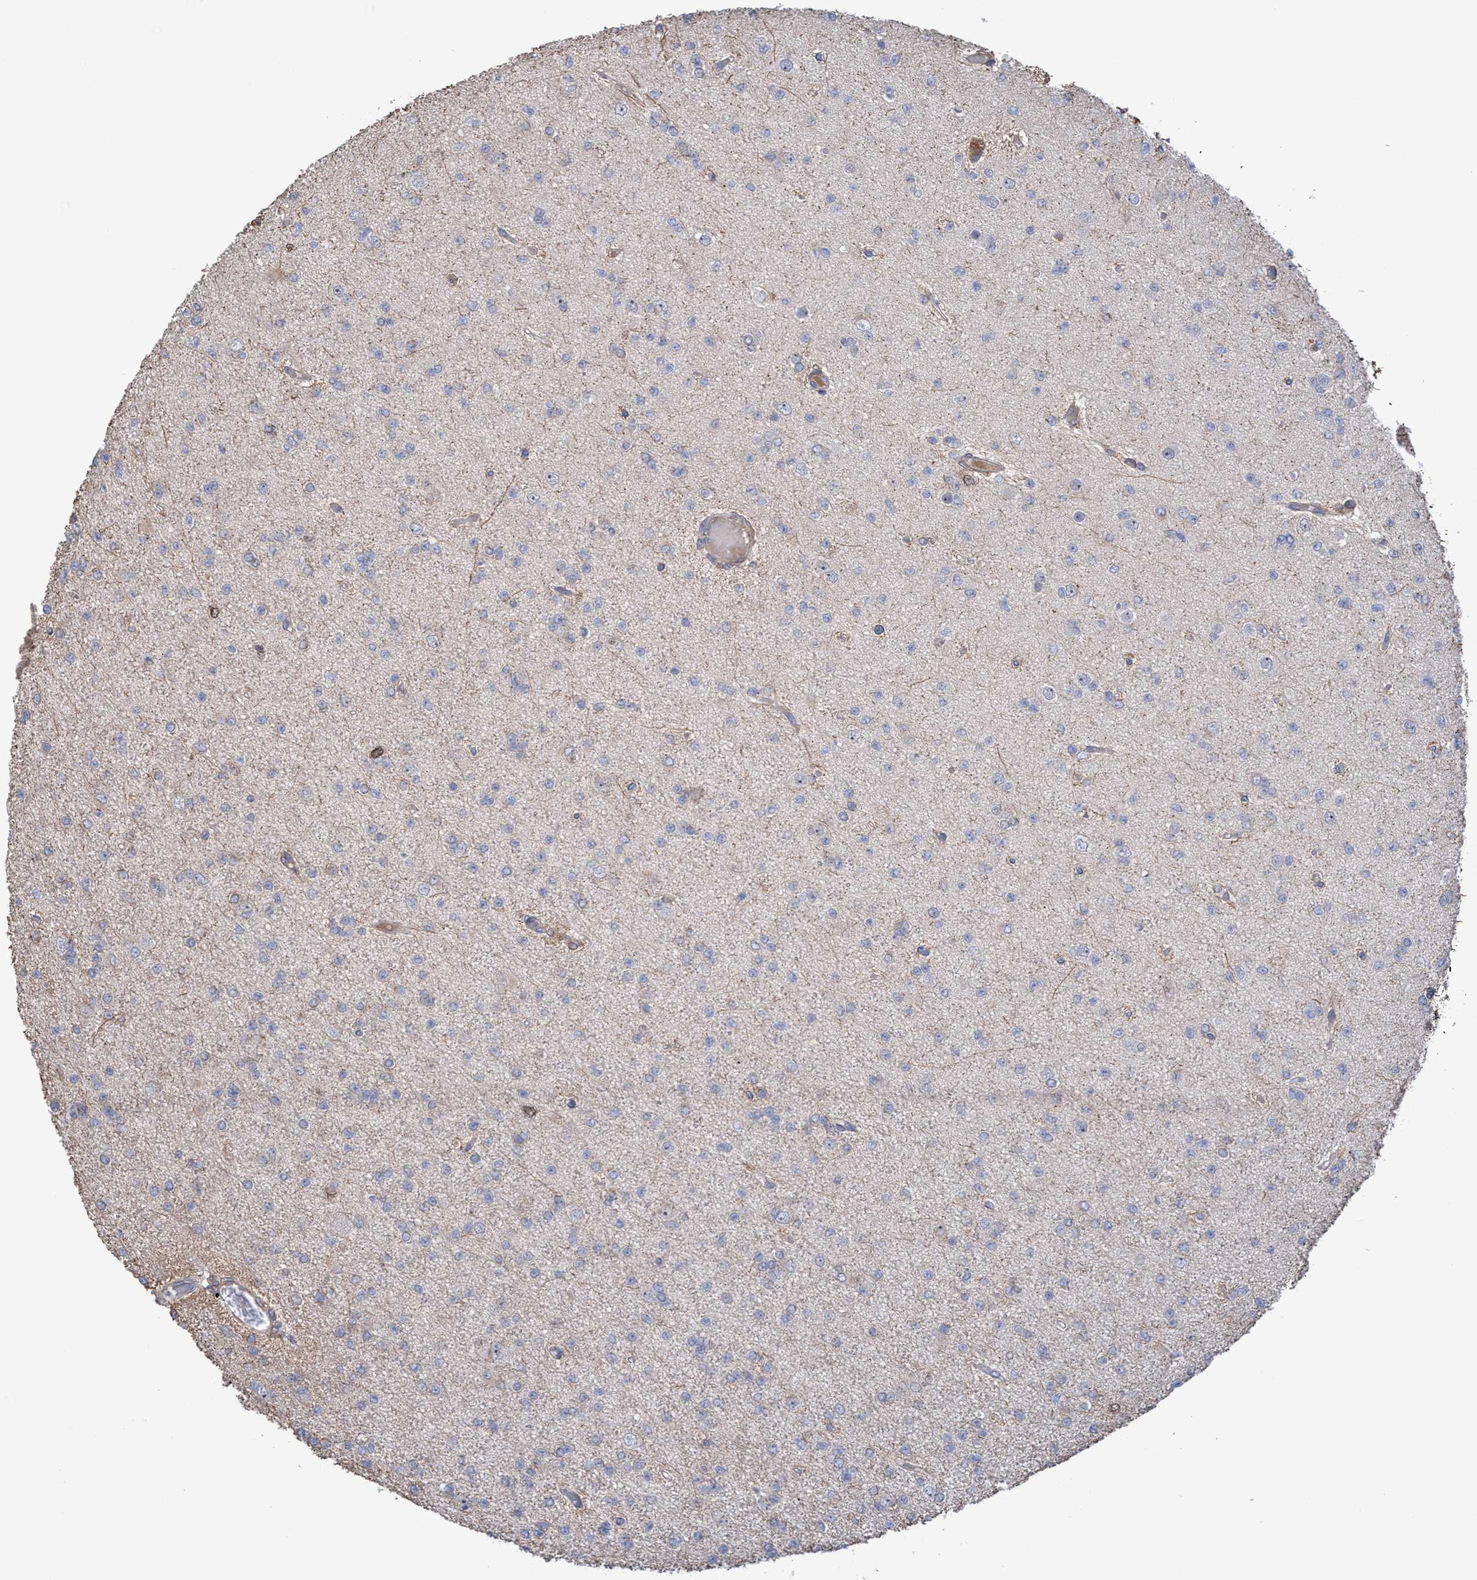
{"staining": {"intensity": "weak", "quantity": "<25%", "location": "nuclear"}, "tissue": "glioma", "cell_type": "Tumor cells", "image_type": "cancer", "snomed": [{"axis": "morphology", "description": "Glioma, malignant, Low grade"}, {"axis": "topography", "description": "Brain"}], "caption": "Tumor cells are negative for protein expression in human low-grade glioma (malignant).", "gene": "SLBP", "patient": {"sex": "female", "age": 22}}